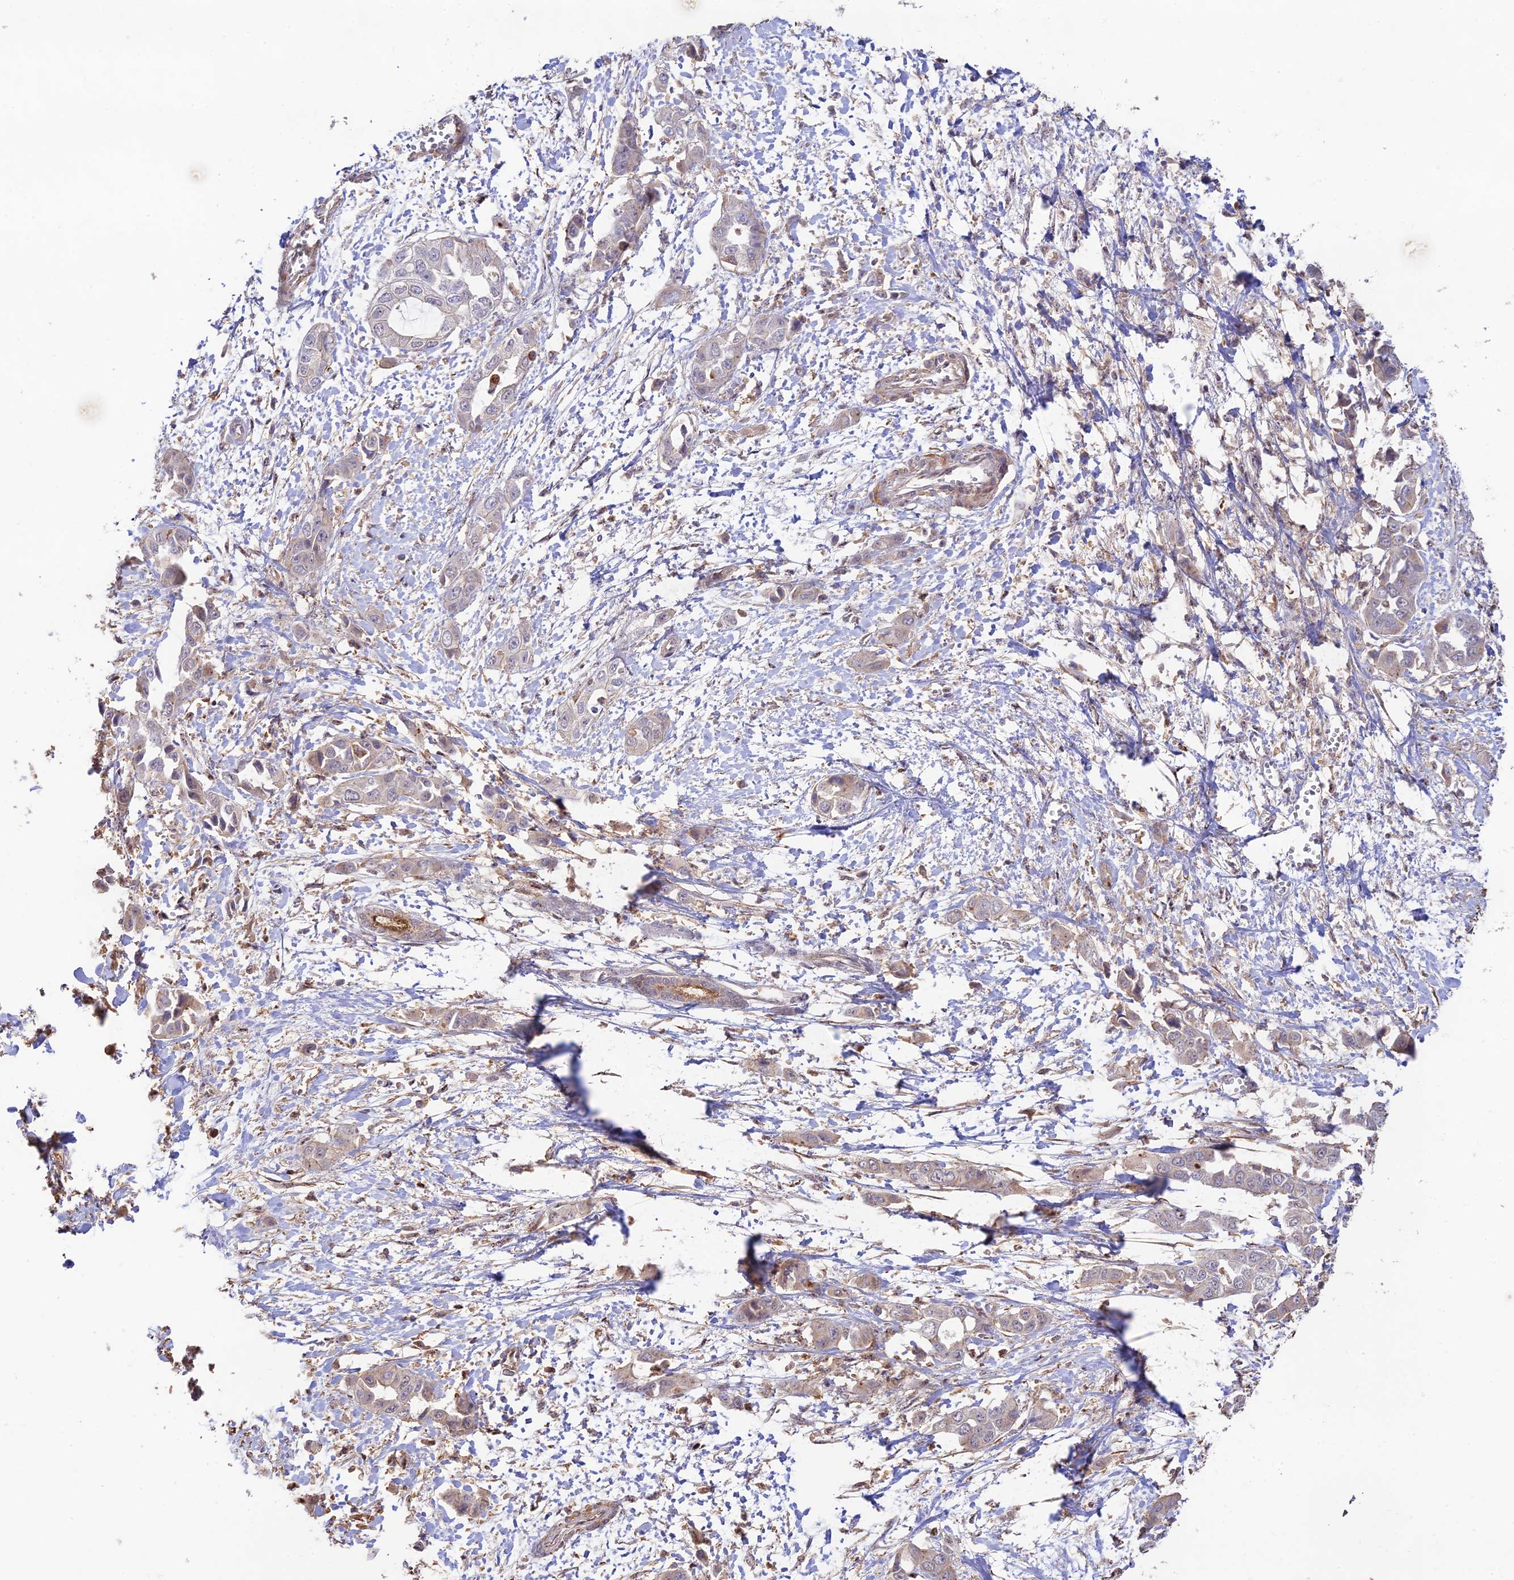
{"staining": {"intensity": "weak", "quantity": "25%-75%", "location": "cytoplasmic/membranous"}, "tissue": "liver cancer", "cell_type": "Tumor cells", "image_type": "cancer", "snomed": [{"axis": "morphology", "description": "Cholangiocarcinoma"}, {"axis": "topography", "description": "Liver"}], "caption": "Approximately 25%-75% of tumor cells in human liver cancer exhibit weak cytoplasmic/membranous protein positivity as visualized by brown immunohistochemical staining.", "gene": "CLCF1", "patient": {"sex": "female", "age": 52}}